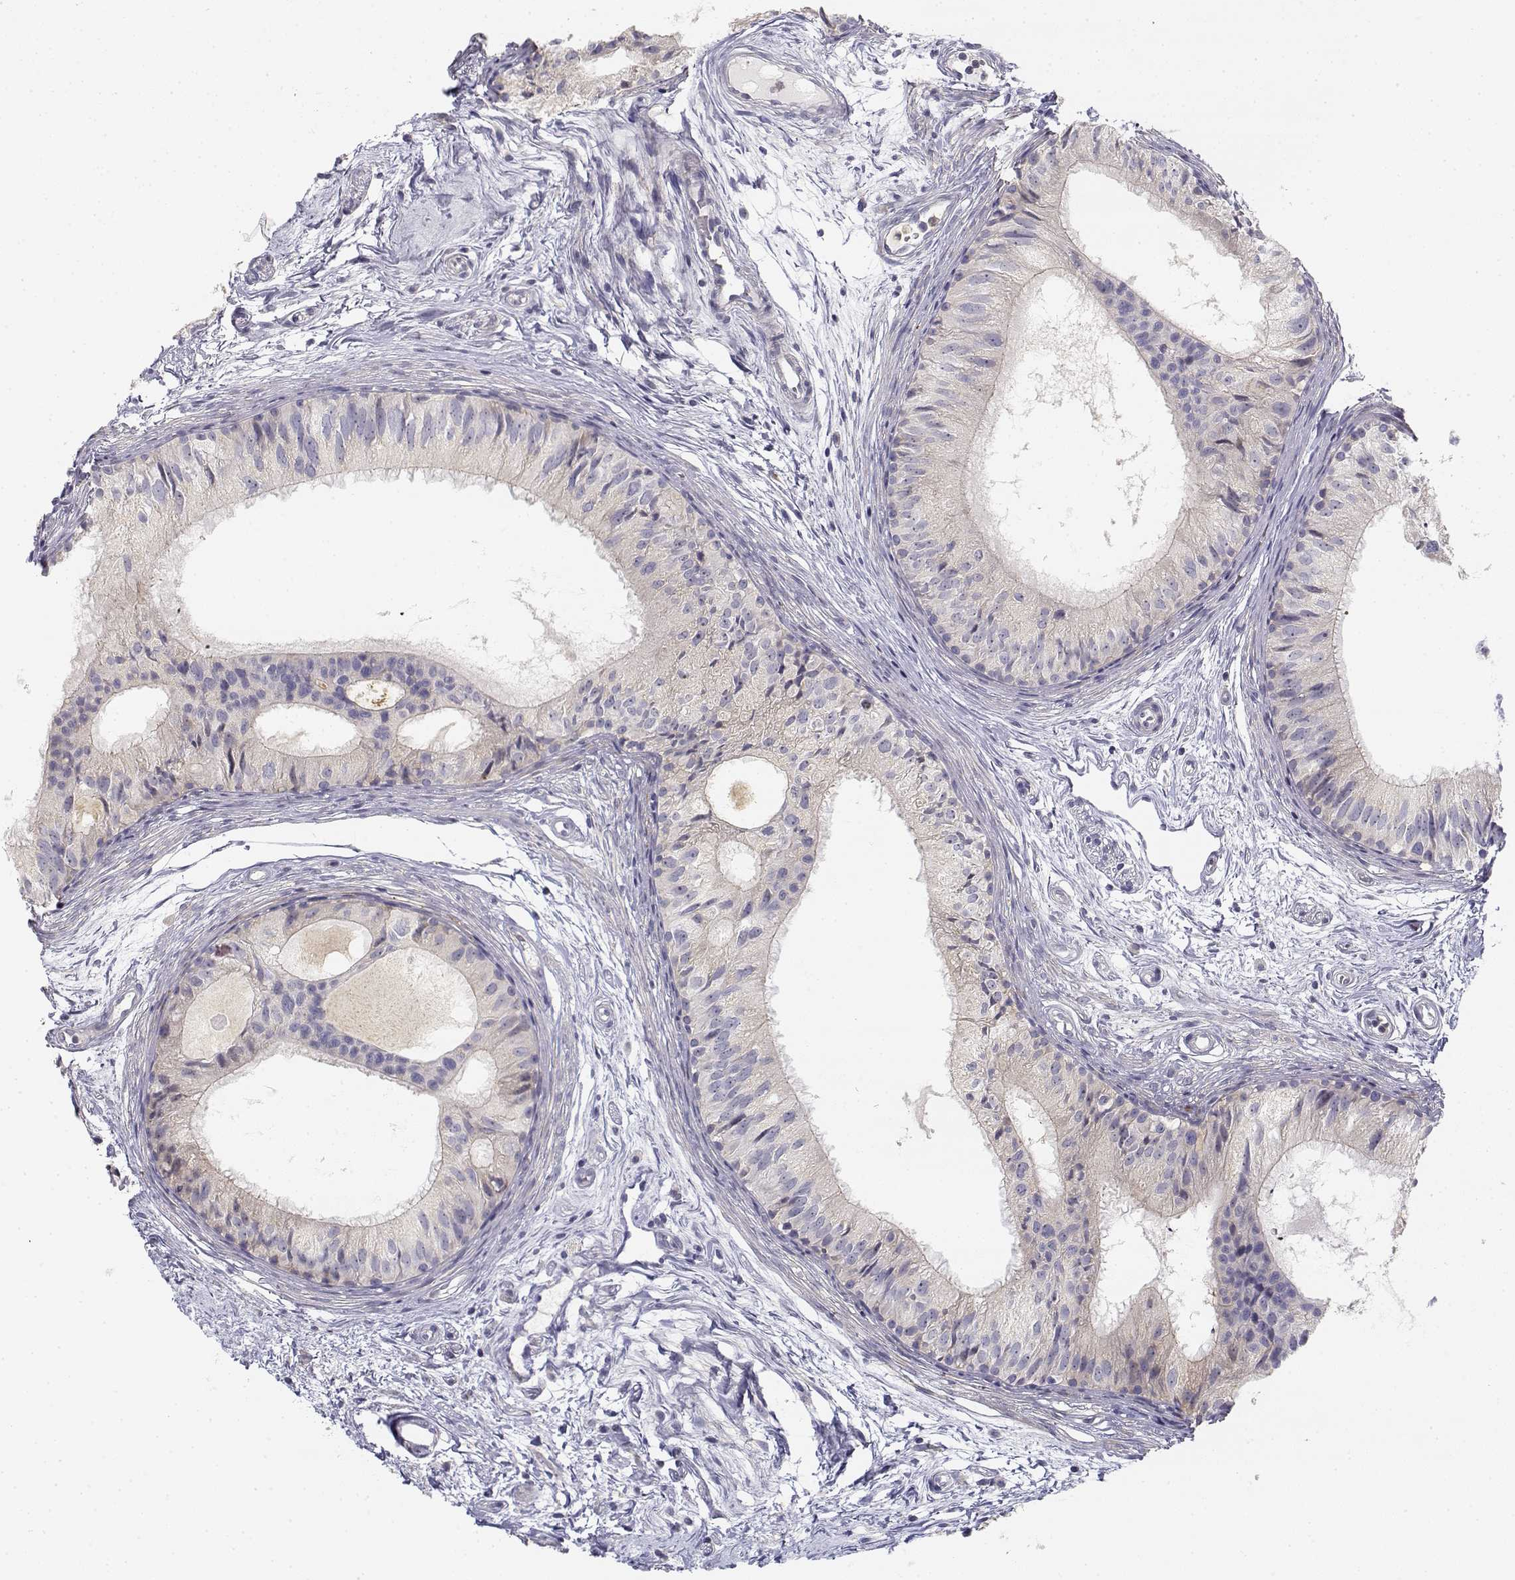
{"staining": {"intensity": "negative", "quantity": "none", "location": "none"}, "tissue": "epididymis", "cell_type": "Glandular cells", "image_type": "normal", "snomed": [{"axis": "morphology", "description": "Normal tissue, NOS"}, {"axis": "topography", "description": "Epididymis"}], "caption": "Immunohistochemistry histopathology image of unremarkable human epididymis stained for a protein (brown), which exhibits no staining in glandular cells.", "gene": "GLIPR1L2", "patient": {"sex": "male", "age": 25}}